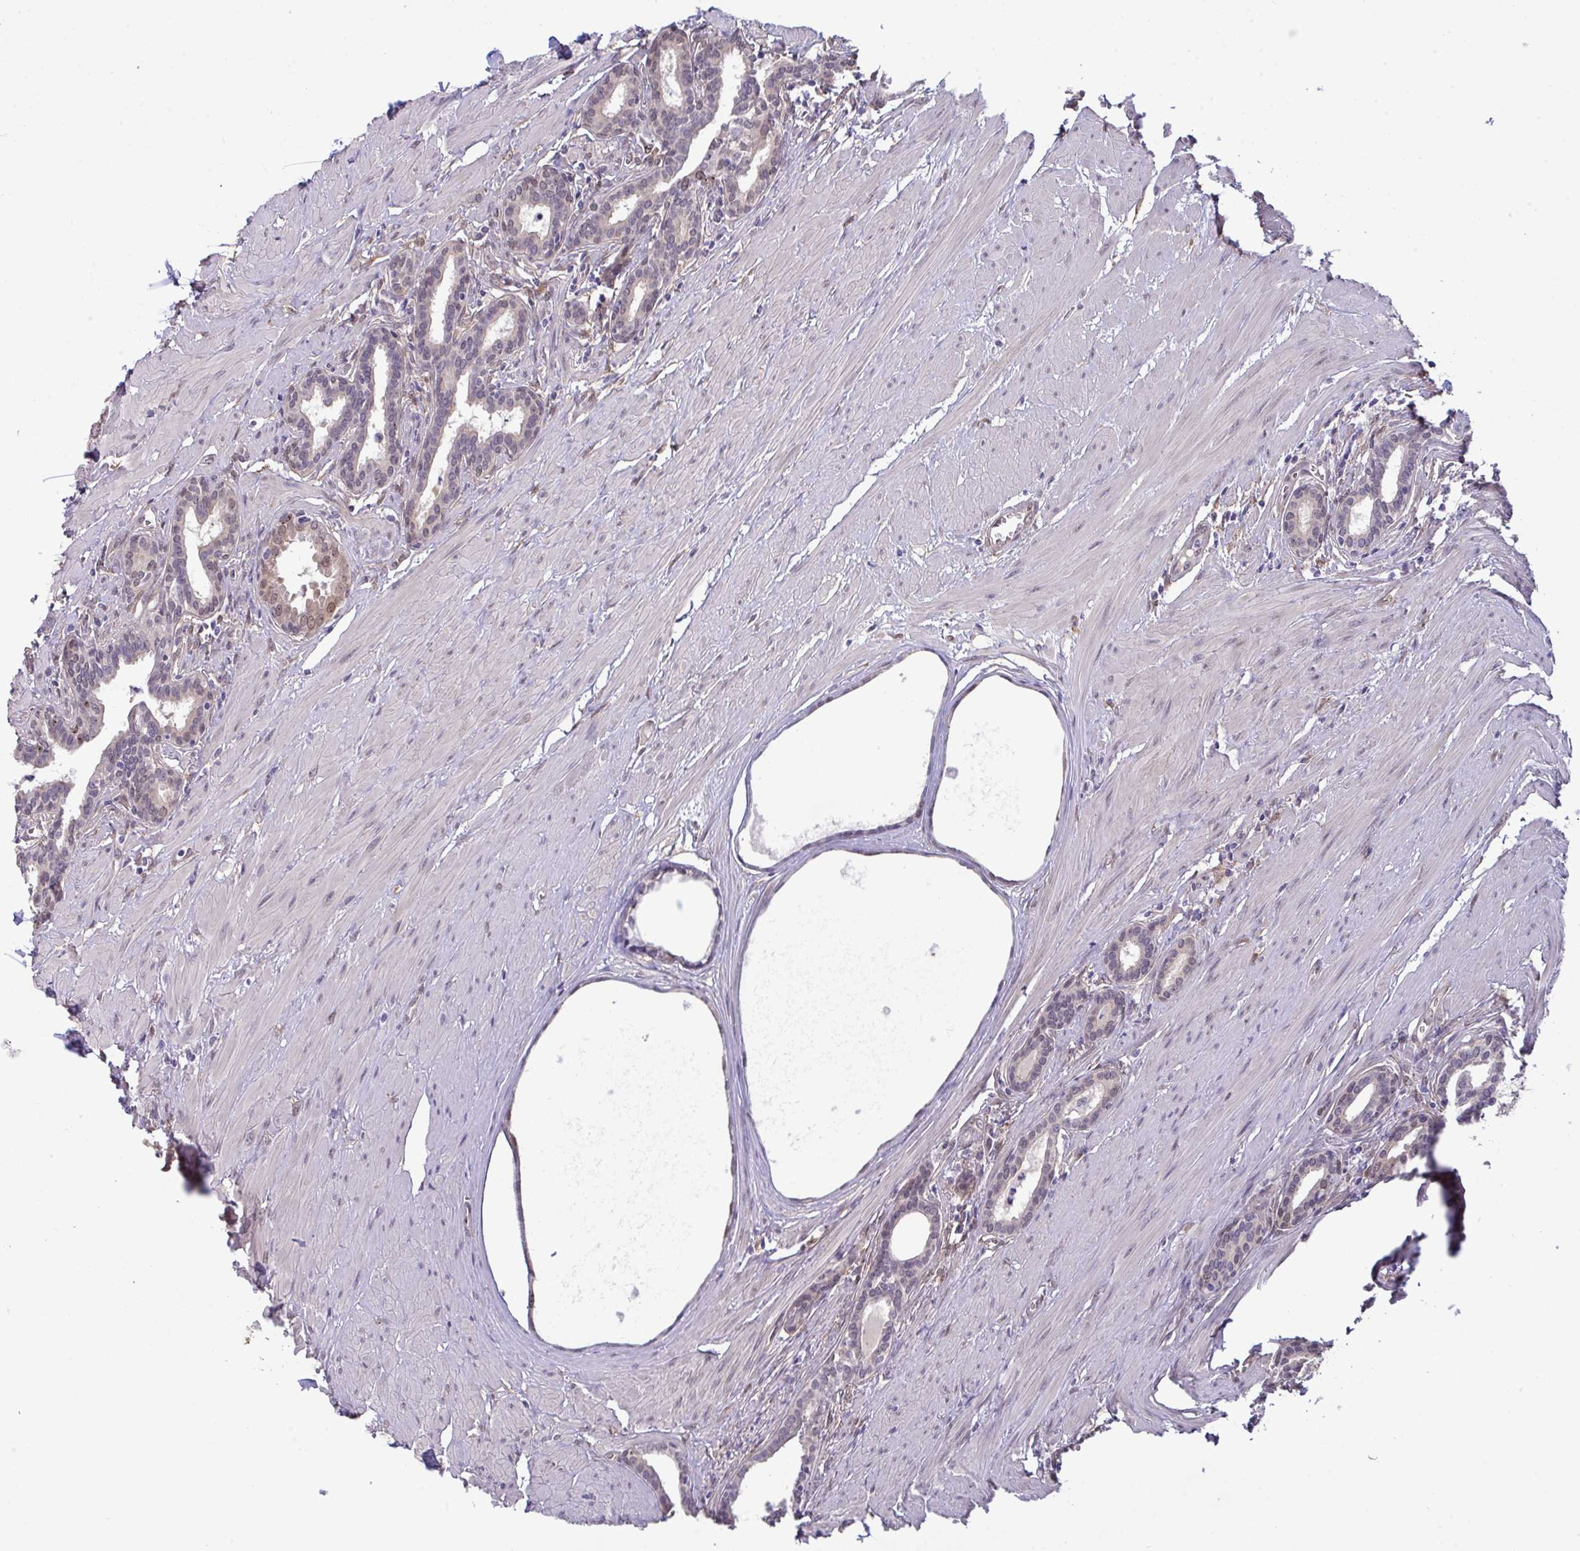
{"staining": {"intensity": "moderate", "quantity": ">75%", "location": "nuclear"}, "tissue": "prostate", "cell_type": "Glandular cells", "image_type": "normal", "snomed": [{"axis": "morphology", "description": "Normal tissue, NOS"}, {"axis": "topography", "description": "Prostate"}, {"axis": "topography", "description": "Peripheral nerve tissue"}], "caption": "A high-resolution image shows immunohistochemistry (IHC) staining of unremarkable prostate, which demonstrates moderate nuclear staining in approximately >75% of glandular cells.", "gene": "SETD7", "patient": {"sex": "male", "age": 55}}